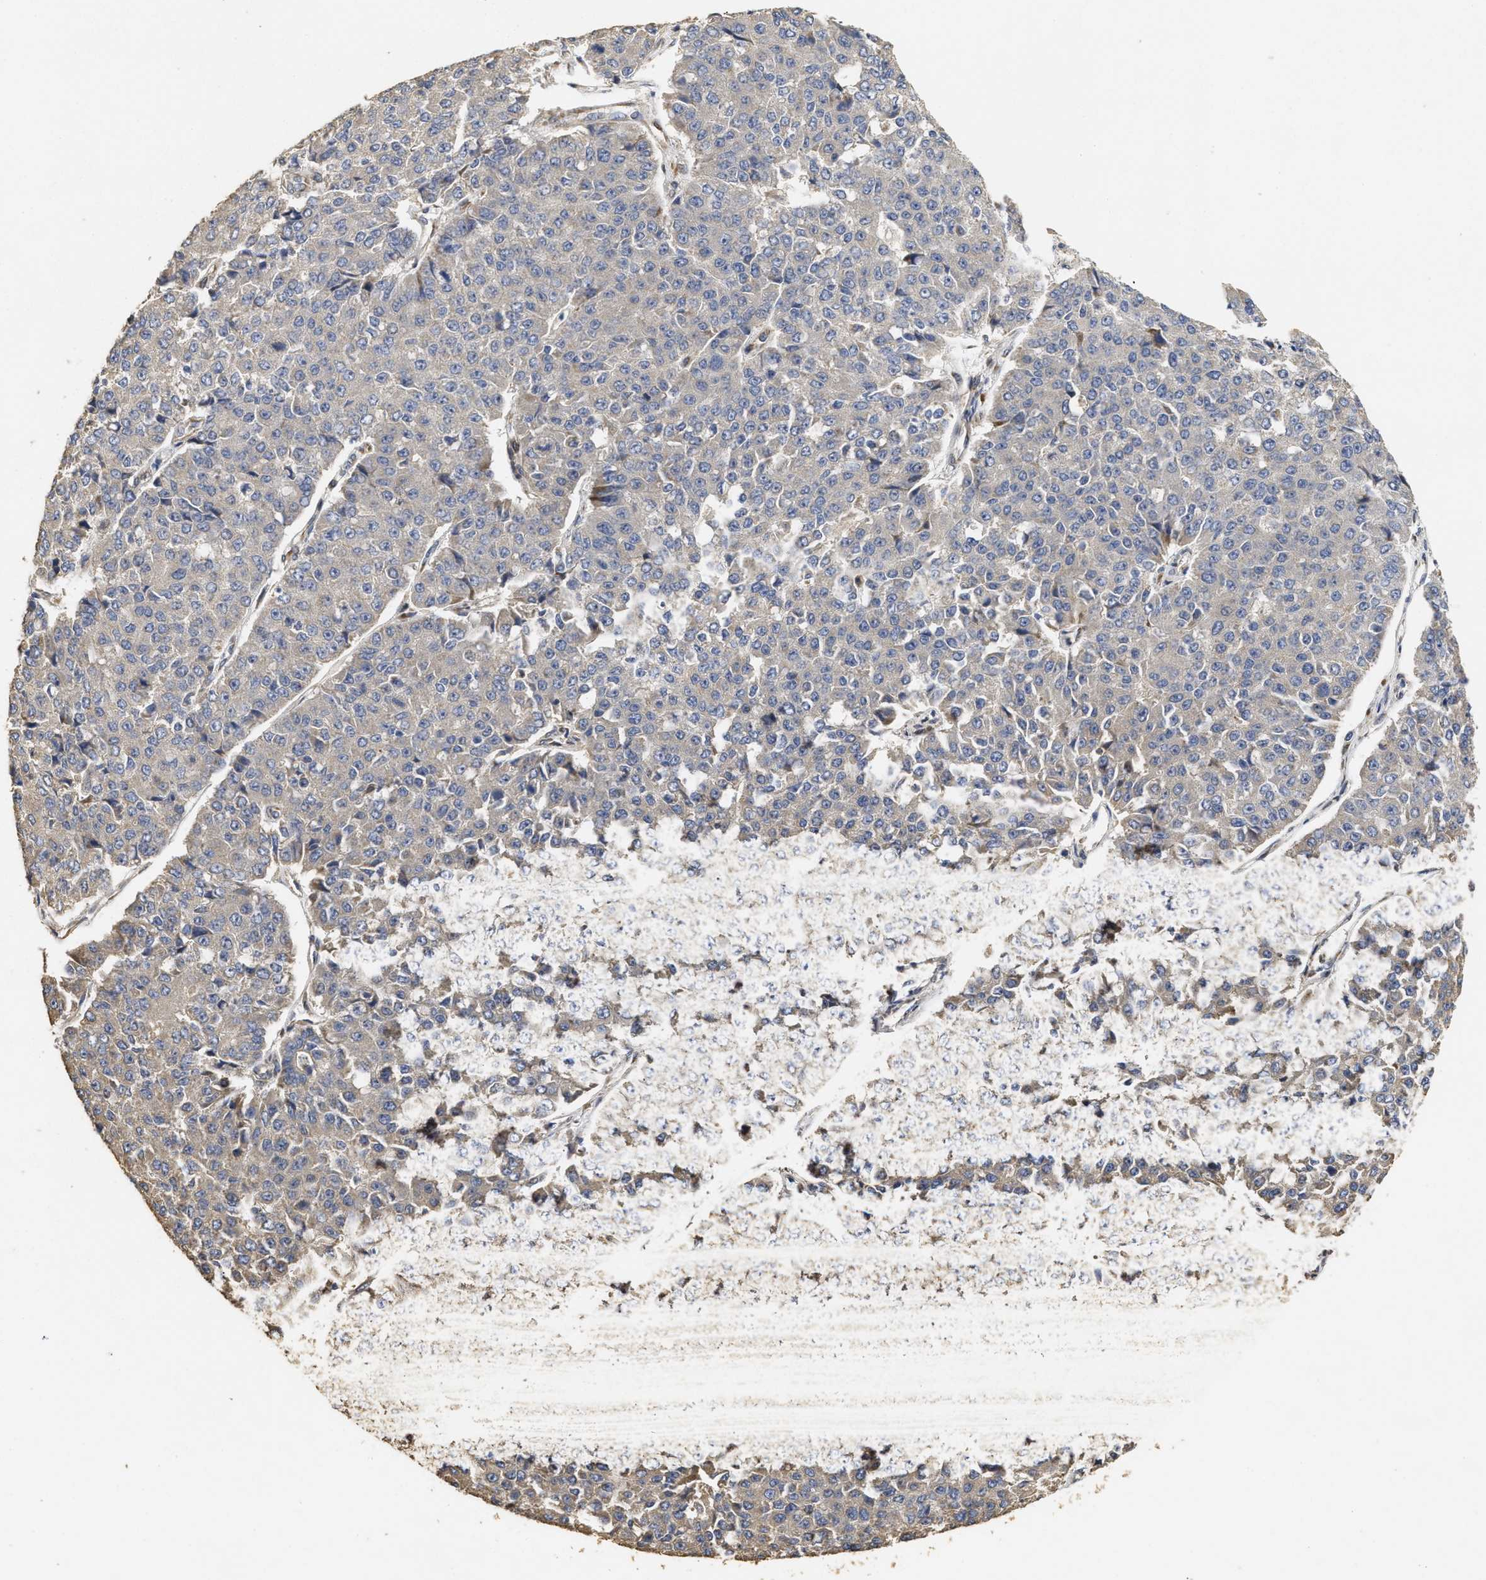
{"staining": {"intensity": "negative", "quantity": "none", "location": "none"}, "tissue": "pancreatic cancer", "cell_type": "Tumor cells", "image_type": "cancer", "snomed": [{"axis": "morphology", "description": "Adenocarcinoma, NOS"}, {"axis": "topography", "description": "Pancreas"}], "caption": "Immunohistochemistry of human adenocarcinoma (pancreatic) exhibits no expression in tumor cells.", "gene": "NAV1", "patient": {"sex": "male", "age": 50}}